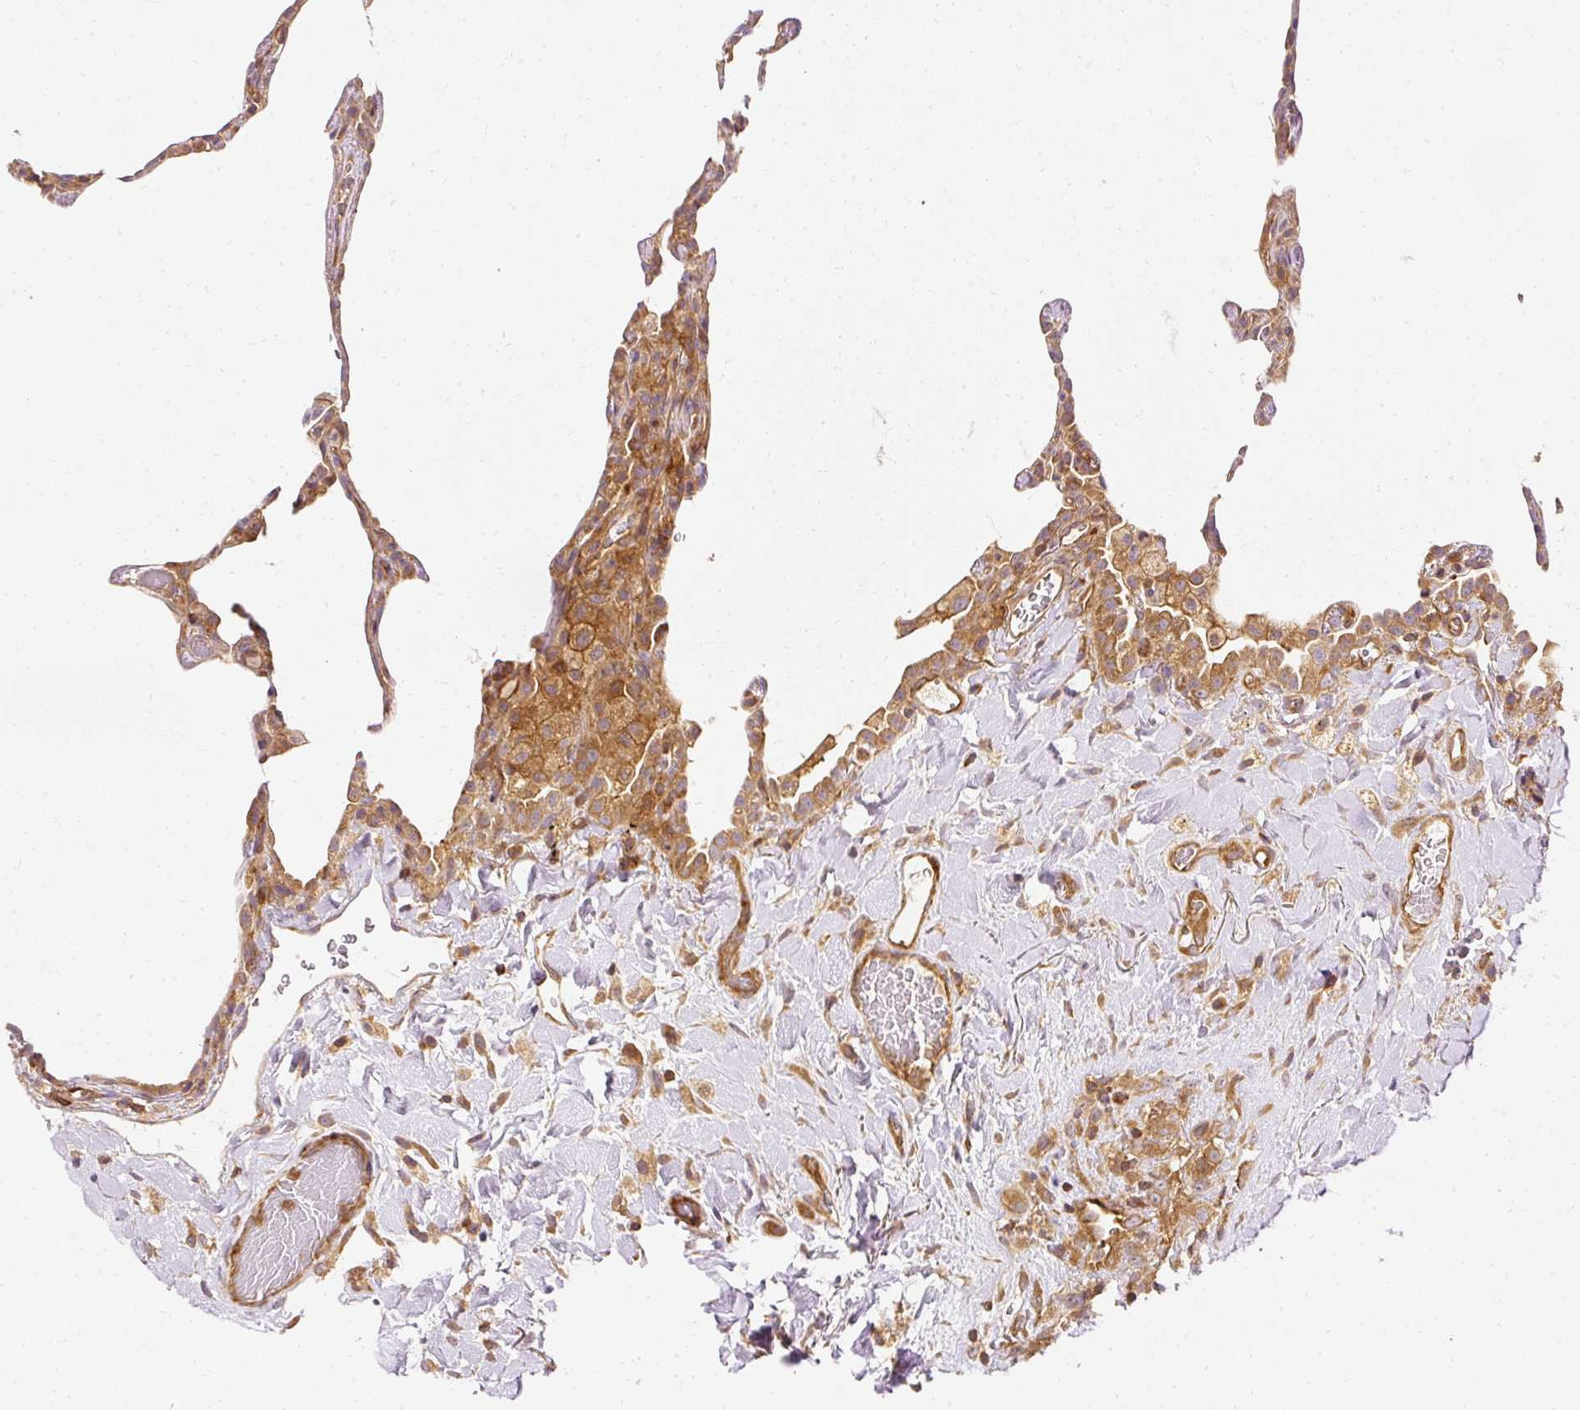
{"staining": {"intensity": "moderate", "quantity": "25%-75%", "location": "cytoplasmic/membranous"}, "tissue": "lung", "cell_type": "Alveolar cells", "image_type": "normal", "snomed": [{"axis": "morphology", "description": "Normal tissue, NOS"}, {"axis": "topography", "description": "Lung"}], "caption": "Immunohistochemical staining of benign human lung reveals medium levels of moderate cytoplasmic/membranous positivity in approximately 25%-75% of alveolar cells. Nuclei are stained in blue.", "gene": "ARMH3", "patient": {"sex": "female", "age": 57}}